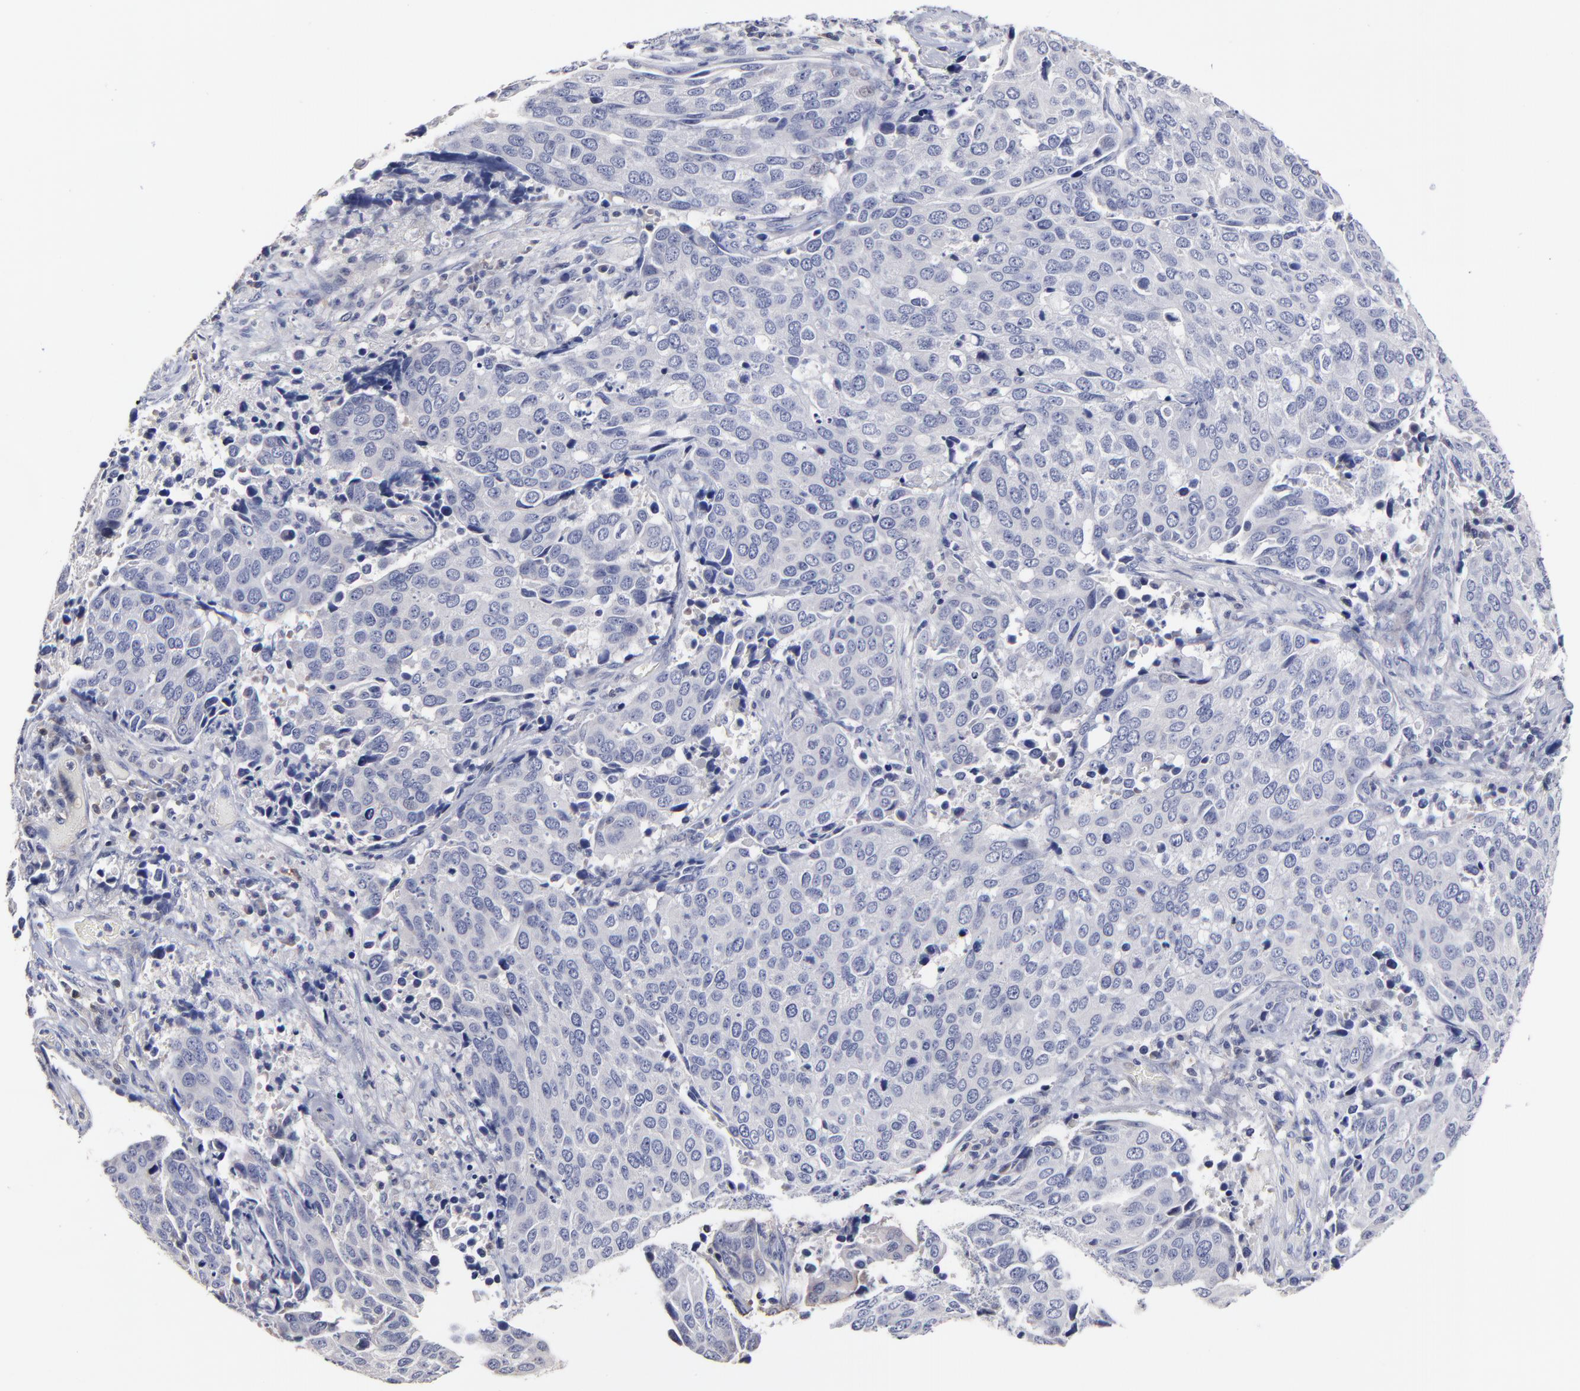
{"staining": {"intensity": "negative", "quantity": "none", "location": "none"}, "tissue": "cervical cancer", "cell_type": "Tumor cells", "image_type": "cancer", "snomed": [{"axis": "morphology", "description": "Squamous cell carcinoma, NOS"}, {"axis": "topography", "description": "Cervix"}], "caption": "An IHC micrograph of cervical cancer is shown. There is no staining in tumor cells of cervical cancer.", "gene": "TRAT1", "patient": {"sex": "female", "age": 54}}